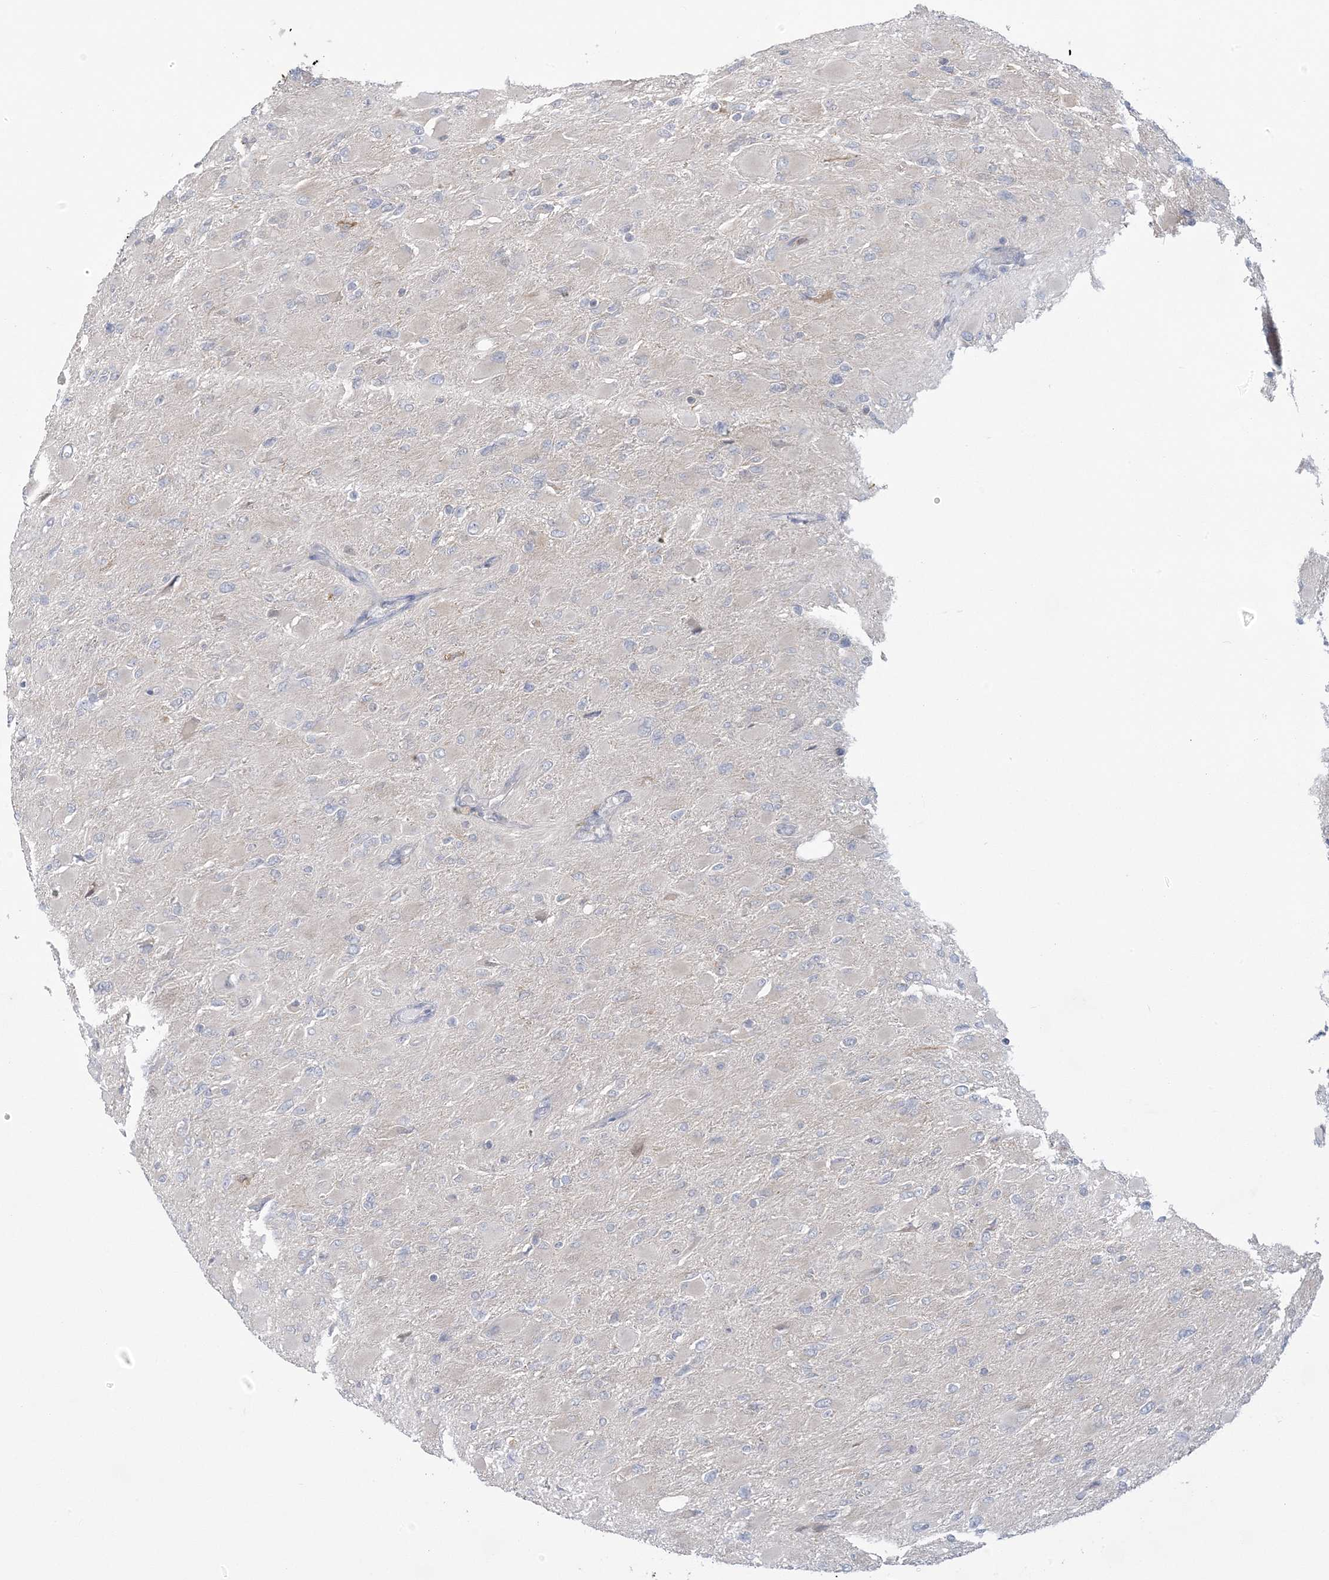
{"staining": {"intensity": "negative", "quantity": "none", "location": "none"}, "tissue": "glioma", "cell_type": "Tumor cells", "image_type": "cancer", "snomed": [{"axis": "morphology", "description": "Glioma, malignant, High grade"}, {"axis": "topography", "description": "Cerebral cortex"}], "caption": "The photomicrograph shows no significant expression in tumor cells of high-grade glioma (malignant). The staining is performed using DAB brown chromogen with nuclei counter-stained in using hematoxylin.", "gene": "KIF3A", "patient": {"sex": "female", "age": 36}}